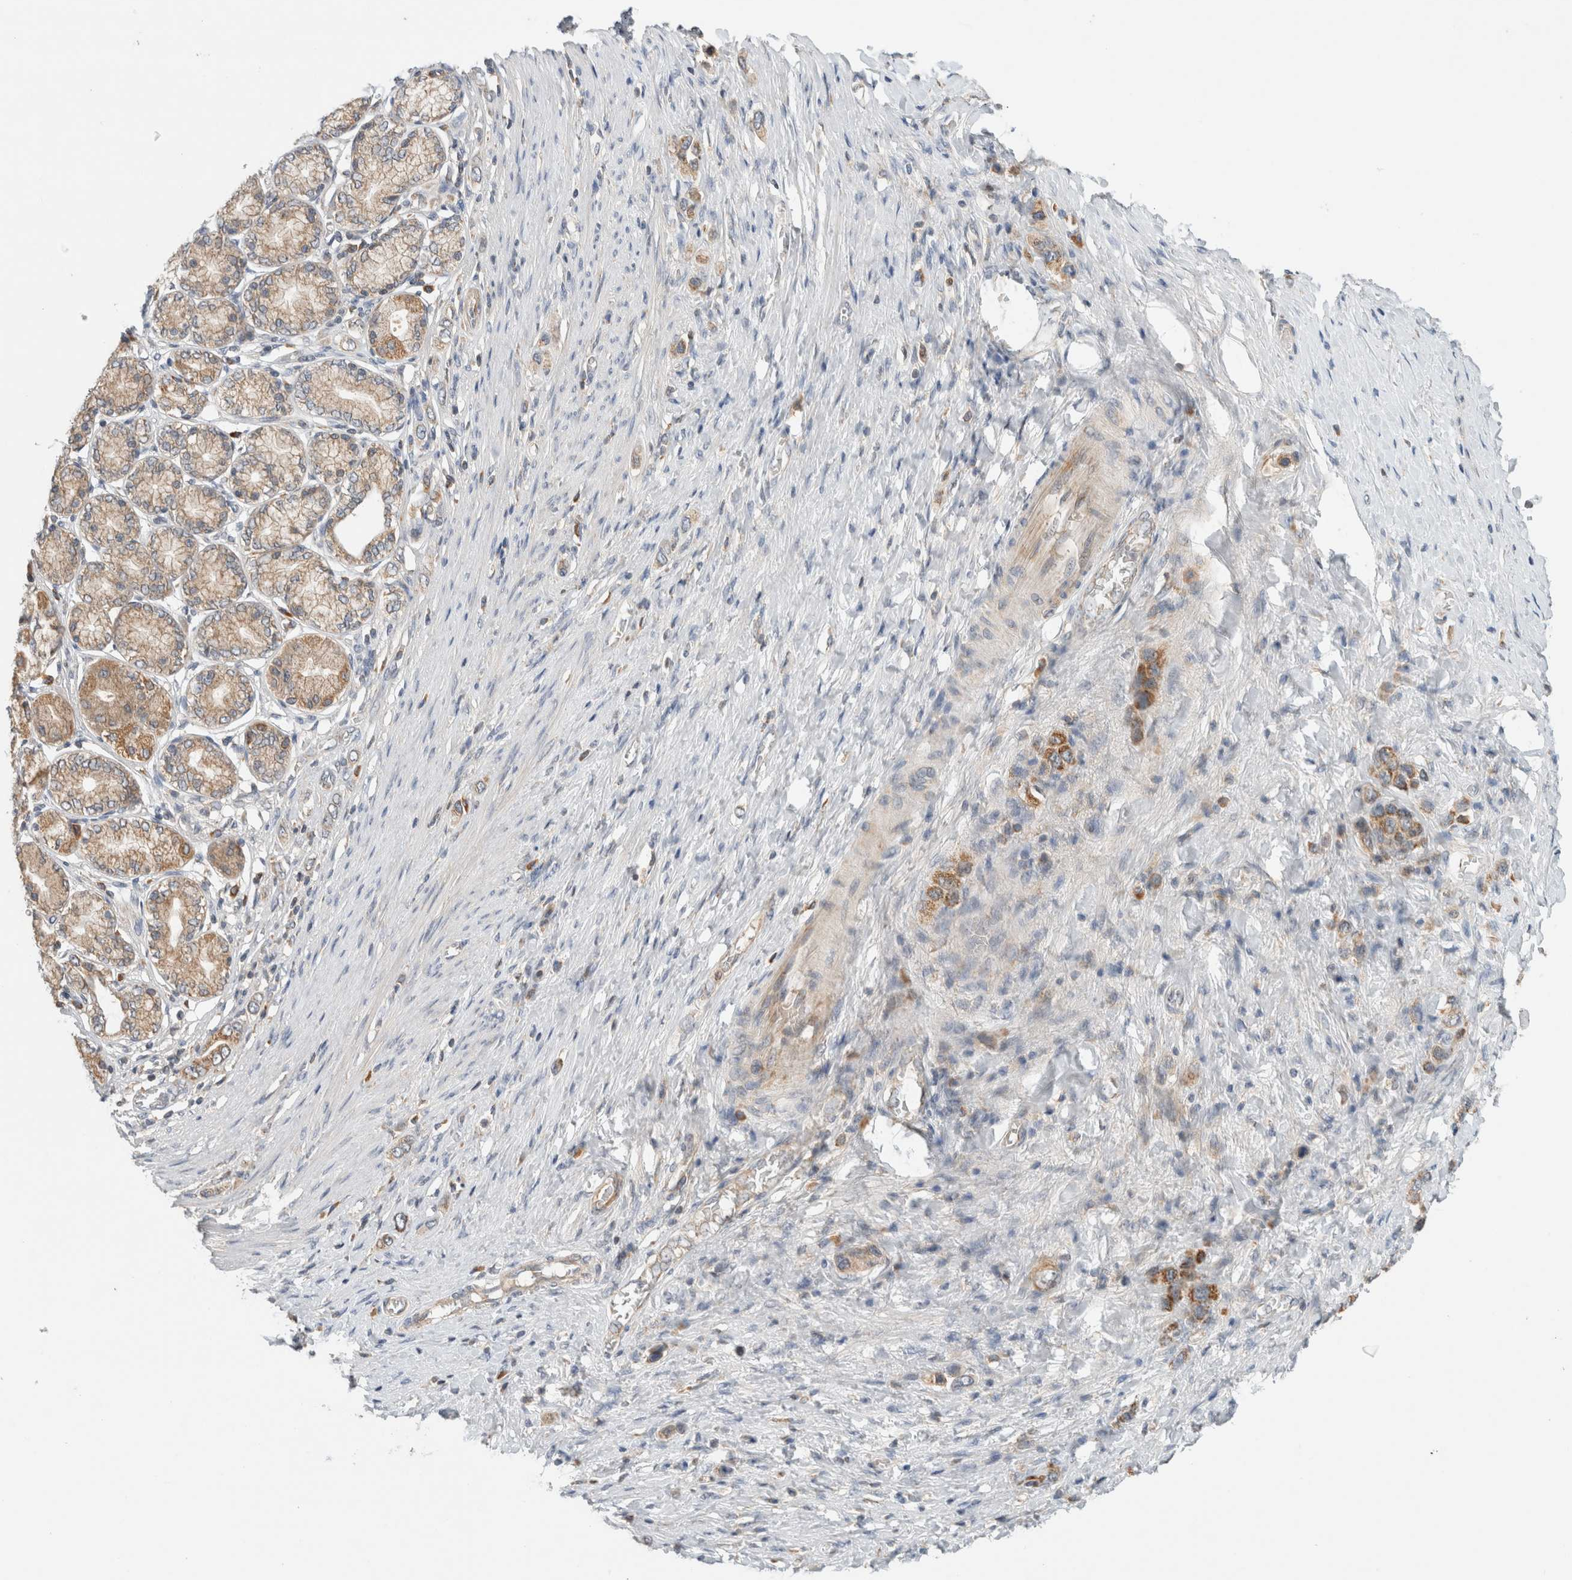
{"staining": {"intensity": "moderate", "quantity": ">75%", "location": "cytoplasmic/membranous"}, "tissue": "stomach cancer", "cell_type": "Tumor cells", "image_type": "cancer", "snomed": [{"axis": "morphology", "description": "Adenocarcinoma, NOS"}, {"axis": "topography", "description": "Stomach"}], "caption": "Human stomach adenocarcinoma stained with a protein marker shows moderate staining in tumor cells.", "gene": "AMPD1", "patient": {"sex": "female", "age": 65}}